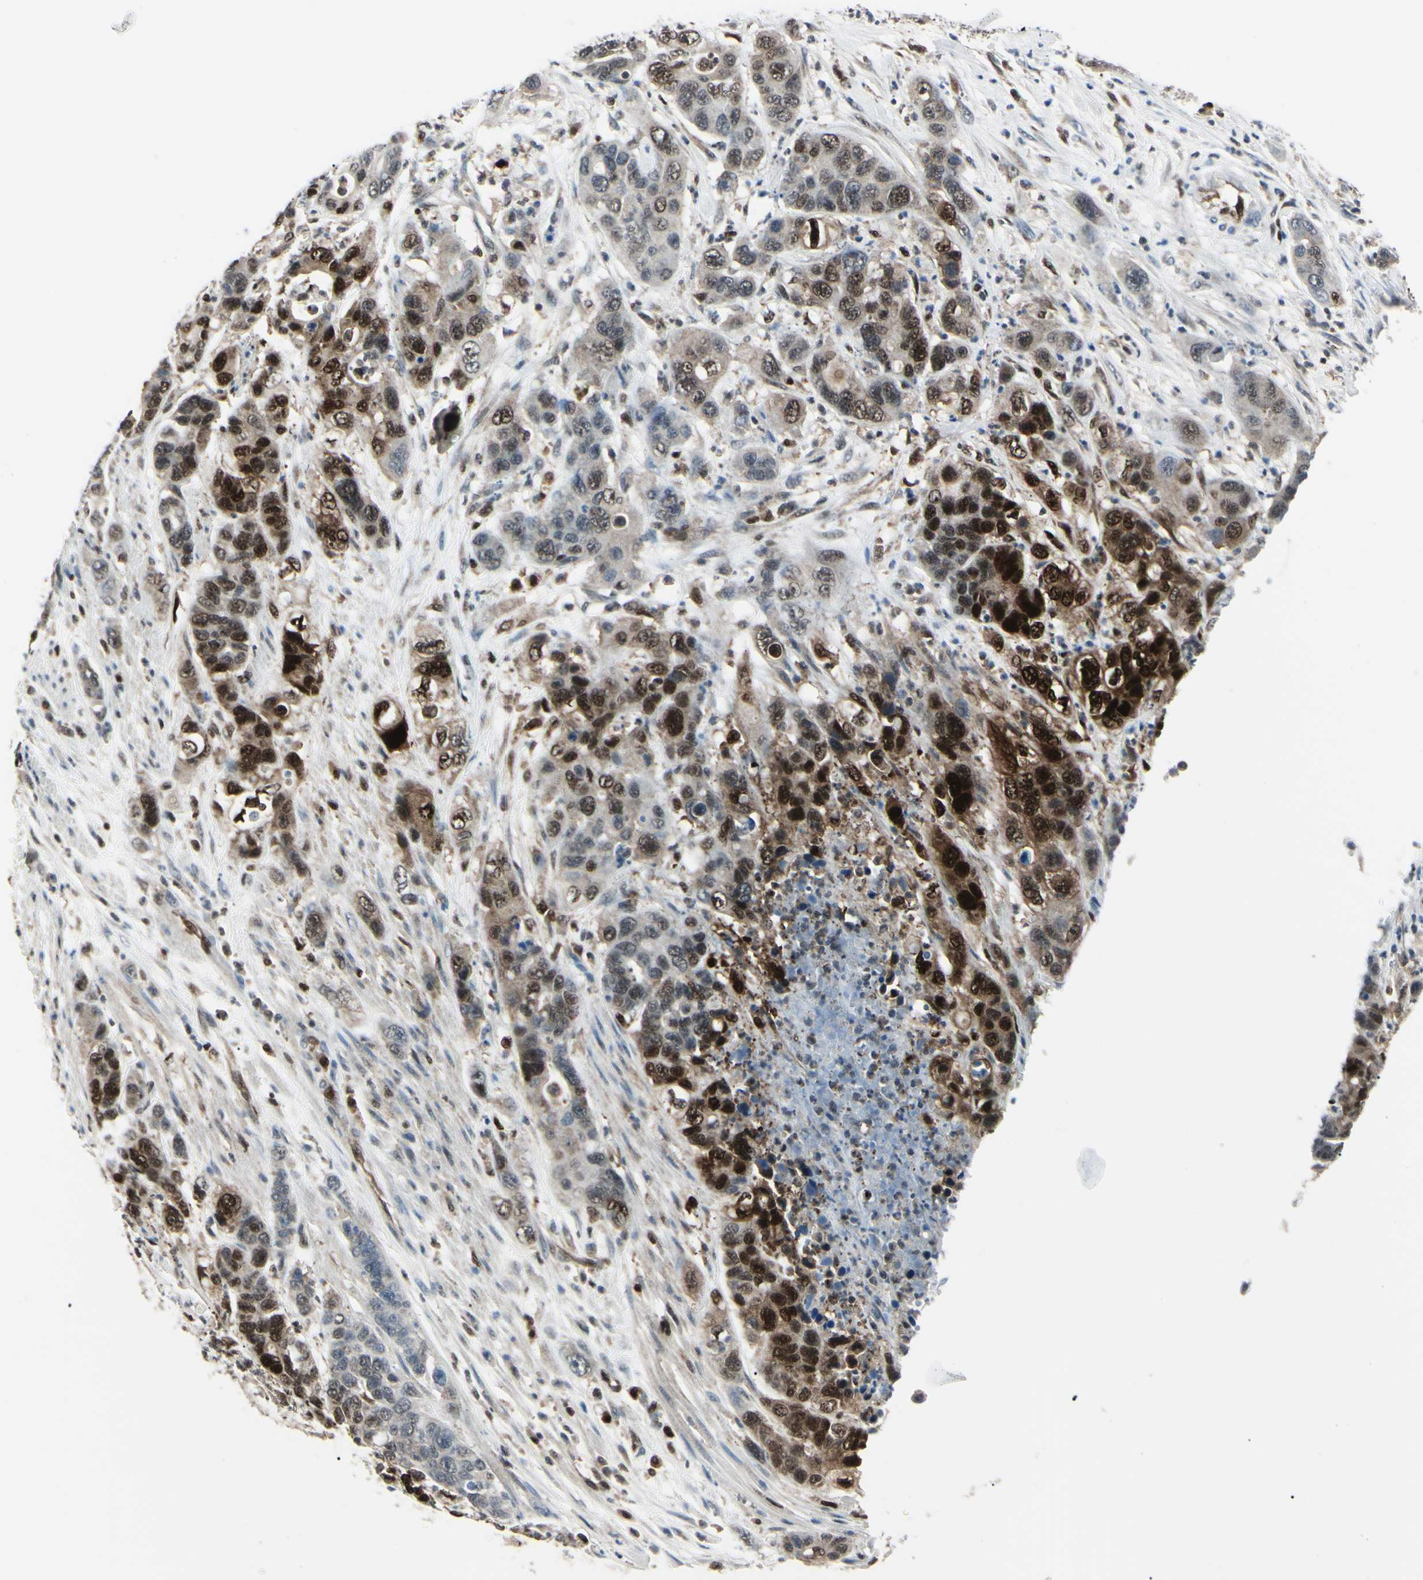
{"staining": {"intensity": "strong", "quantity": "25%-75%", "location": "cytoplasmic/membranous,nuclear"}, "tissue": "pancreatic cancer", "cell_type": "Tumor cells", "image_type": "cancer", "snomed": [{"axis": "morphology", "description": "Adenocarcinoma, NOS"}, {"axis": "topography", "description": "Pancreas"}], "caption": "High-magnification brightfield microscopy of pancreatic adenocarcinoma stained with DAB (3,3'-diaminobenzidine) (brown) and counterstained with hematoxylin (blue). tumor cells exhibit strong cytoplasmic/membranous and nuclear staining is appreciated in approximately25%-75% of cells.", "gene": "PGK1", "patient": {"sex": "female", "age": 71}}